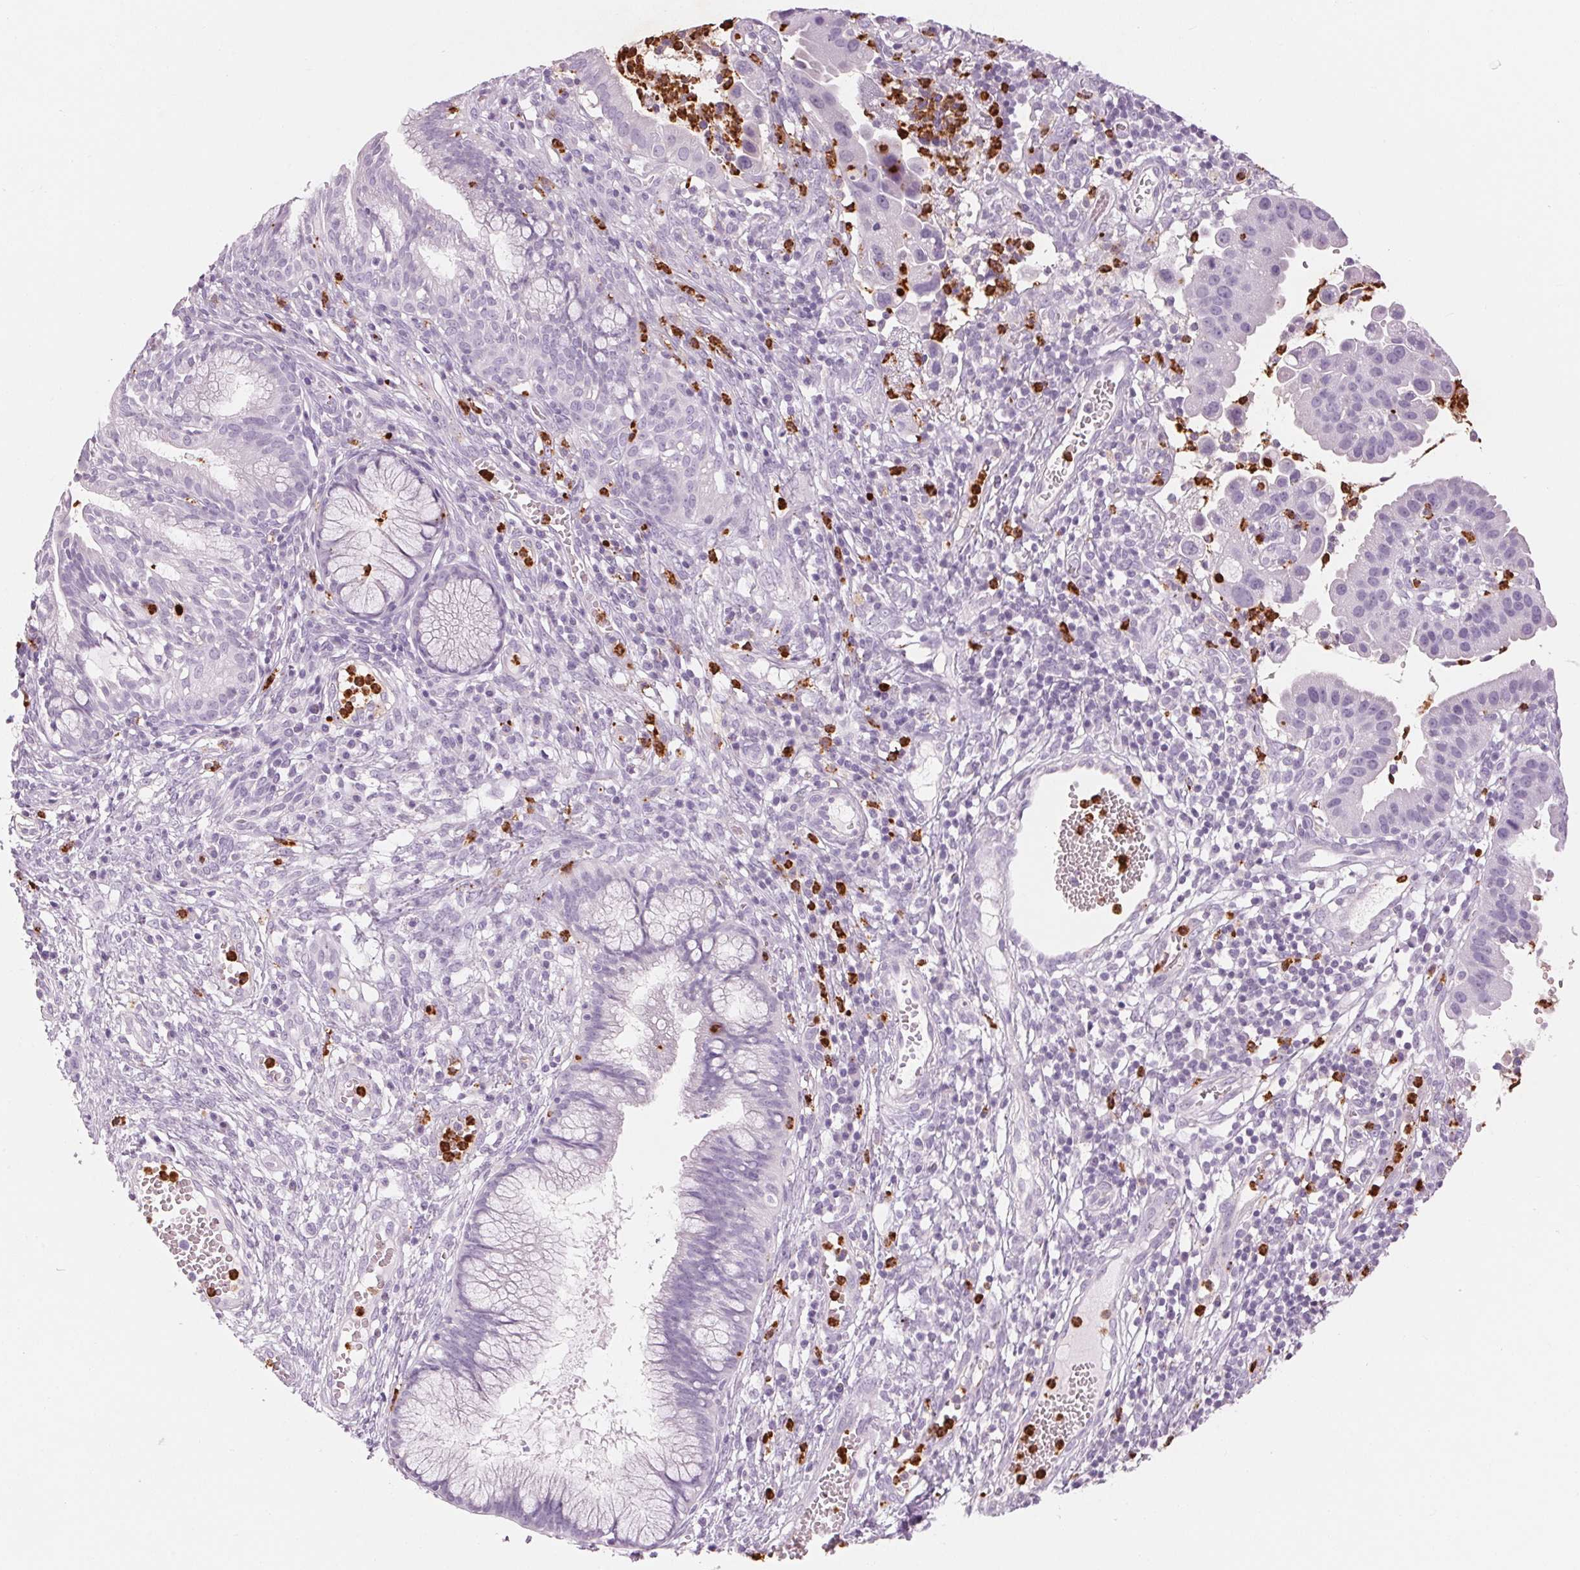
{"staining": {"intensity": "negative", "quantity": "none", "location": "none"}, "tissue": "cervical cancer", "cell_type": "Tumor cells", "image_type": "cancer", "snomed": [{"axis": "morphology", "description": "Adenocarcinoma, NOS"}, {"axis": "topography", "description": "Cervix"}], "caption": "The micrograph shows no staining of tumor cells in cervical cancer (adenocarcinoma). Brightfield microscopy of immunohistochemistry (IHC) stained with DAB (brown) and hematoxylin (blue), captured at high magnification.", "gene": "KLK7", "patient": {"sex": "female", "age": 34}}